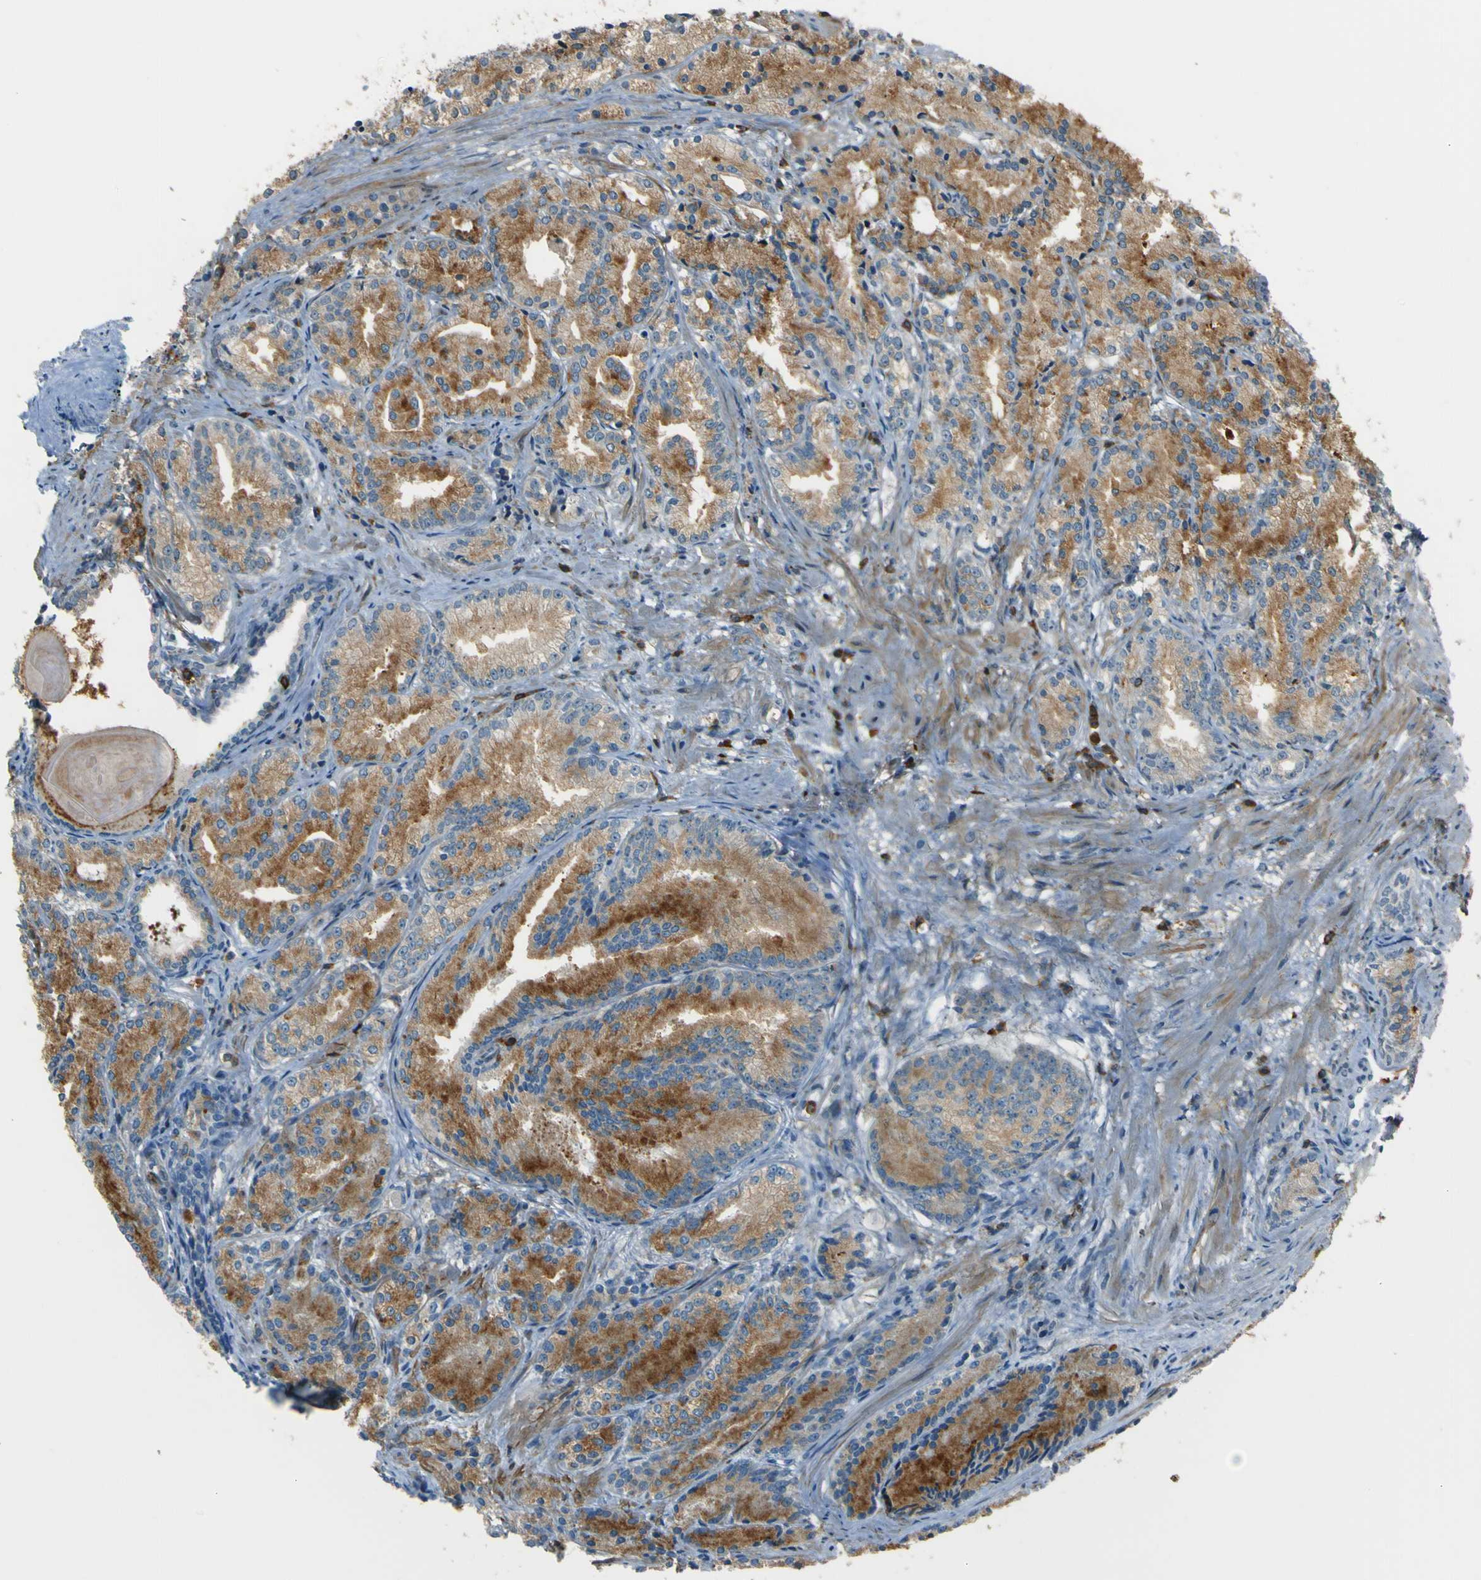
{"staining": {"intensity": "moderate", "quantity": ">75%", "location": "cytoplasmic/membranous"}, "tissue": "prostate cancer", "cell_type": "Tumor cells", "image_type": "cancer", "snomed": [{"axis": "morphology", "description": "Adenocarcinoma, Low grade"}, {"axis": "topography", "description": "Prostate"}], "caption": "IHC photomicrograph of neoplastic tissue: human adenocarcinoma (low-grade) (prostate) stained using immunohistochemistry (IHC) demonstrates medium levels of moderate protein expression localized specifically in the cytoplasmic/membranous of tumor cells, appearing as a cytoplasmic/membranous brown color.", "gene": "PCDHB5", "patient": {"sex": "male", "age": 72}}